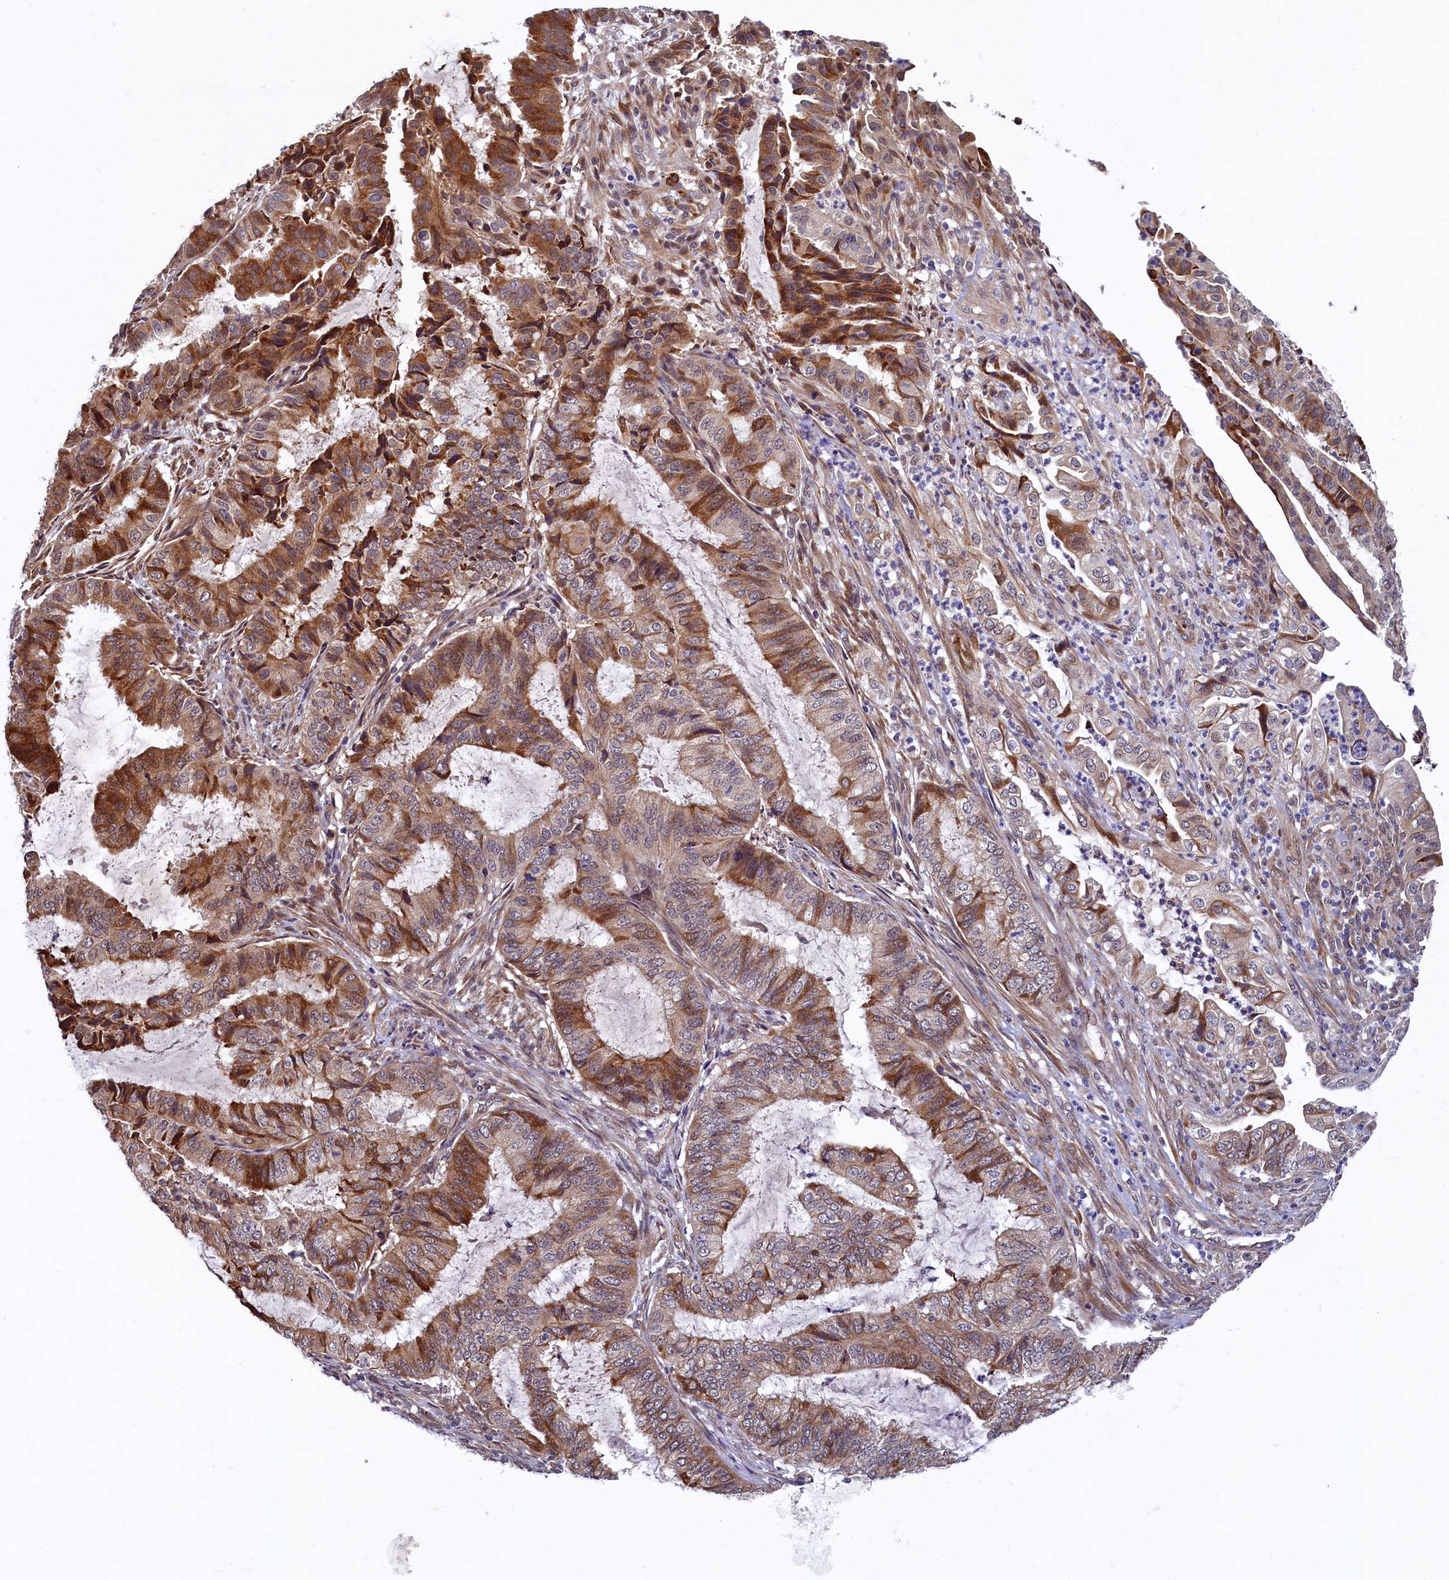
{"staining": {"intensity": "moderate", "quantity": "25%-75%", "location": "cytoplasmic/membranous"}, "tissue": "endometrial cancer", "cell_type": "Tumor cells", "image_type": "cancer", "snomed": [{"axis": "morphology", "description": "Adenocarcinoma, NOS"}, {"axis": "topography", "description": "Endometrium"}], "caption": "Immunohistochemical staining of human endometrial cancer (adenocarcinoma) displays medium levels of moderate cytoplasmic/membranous positivity in about 25%-75% of tumor cells.", "gene": "SLC16A14", "patient": {"sex": "female", "age": 51}}